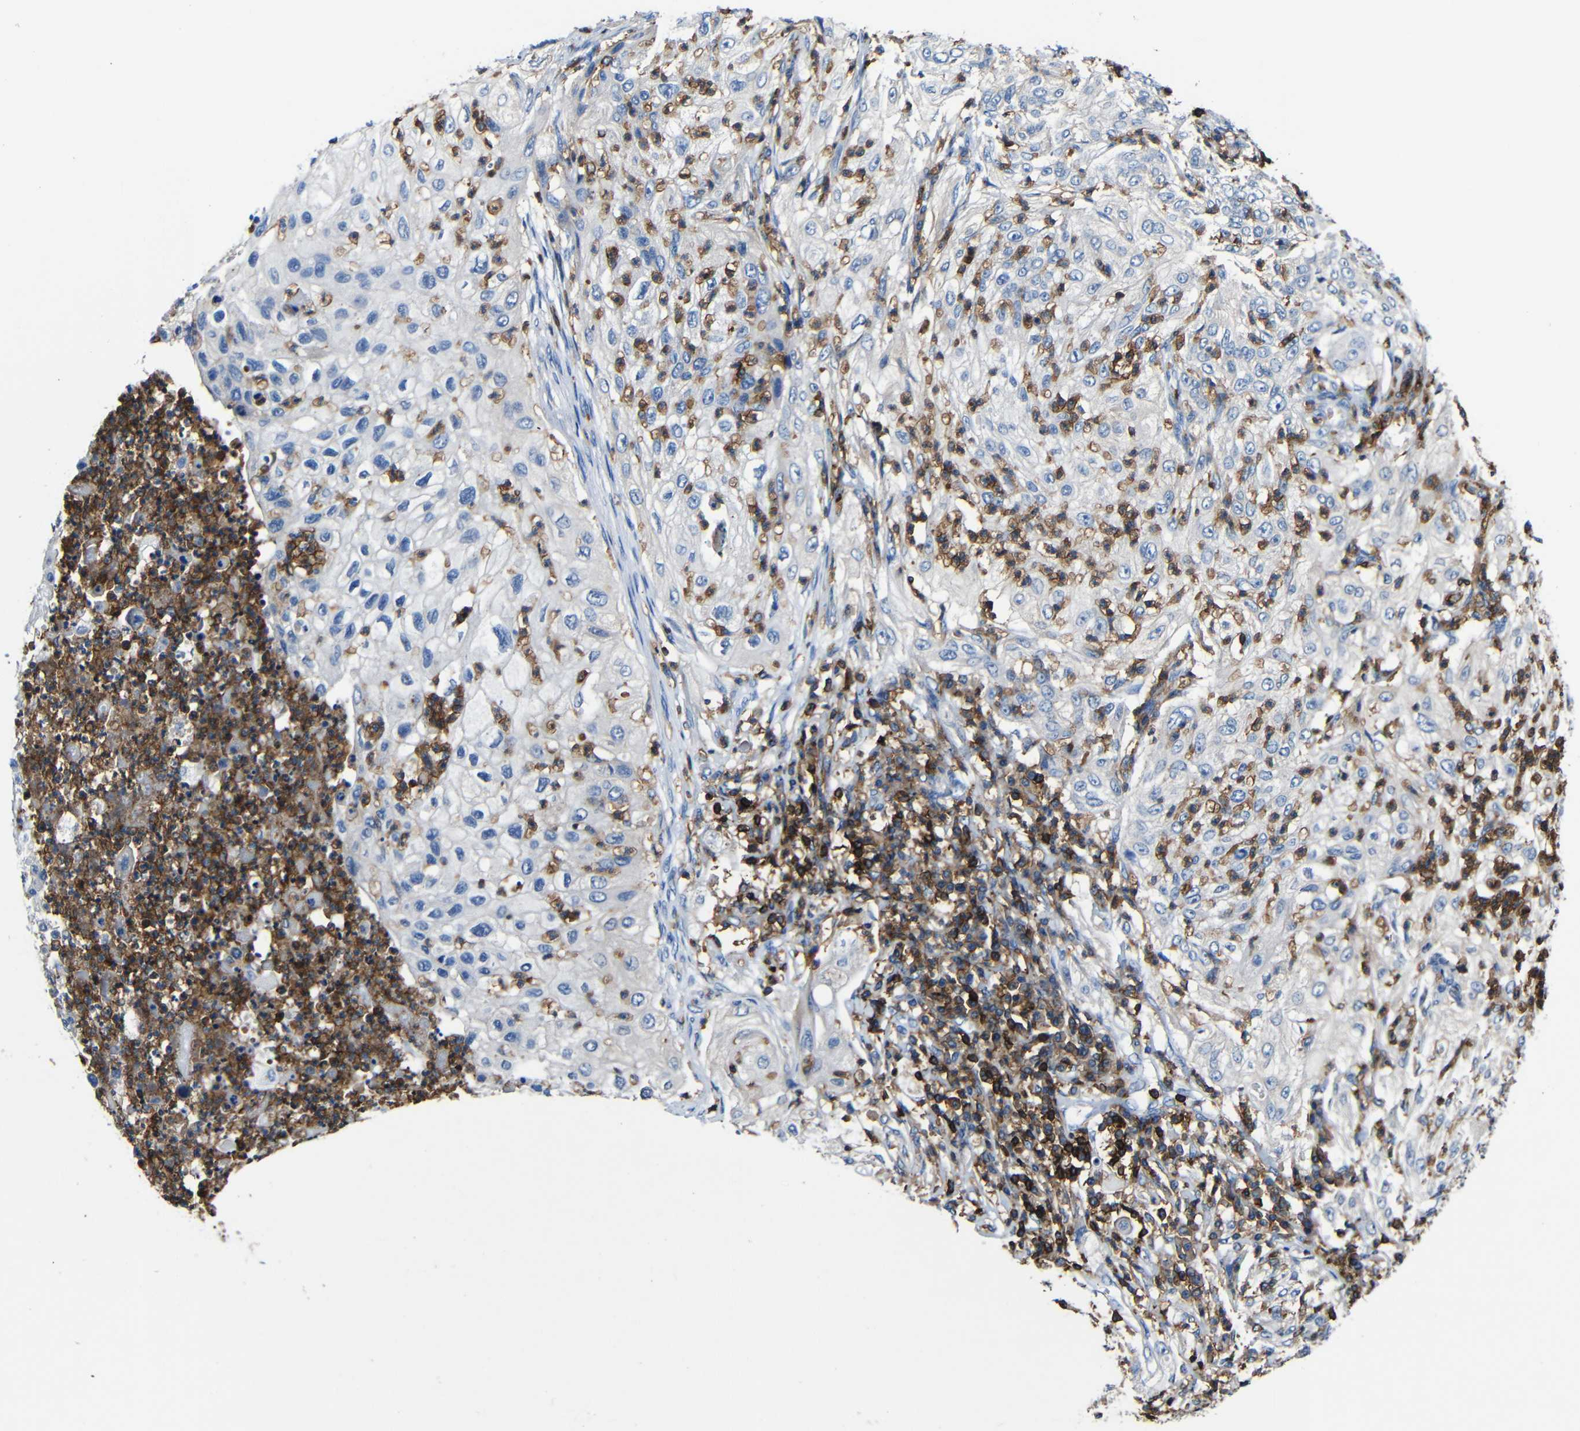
{"staining": {"intensity": "negative", "quantity": "none", "location": "none"}, "tissue": "lung cancer", "cell_type": "Tumor cells", "image_type": "cancer", "snomed": [{"axis": "morphology", "description": "Inflammation, NOS"}, {"axis": "morphology", "description": "Squamous cell carcinoma, NOS"}, {"axis": "topography", "description": "Lymph node"}, {"axis": "topography", "description": "Soft tissue"}, {"axis": "topography", "description": "Lung"}], "caption": "Immunohistochemical staining of lung cancer (squamous cell carcinoma) exhibits no significant positivity in tumor cells.", "gene": "P2RY12", "patient": {"sex": "male", "age": 66}}